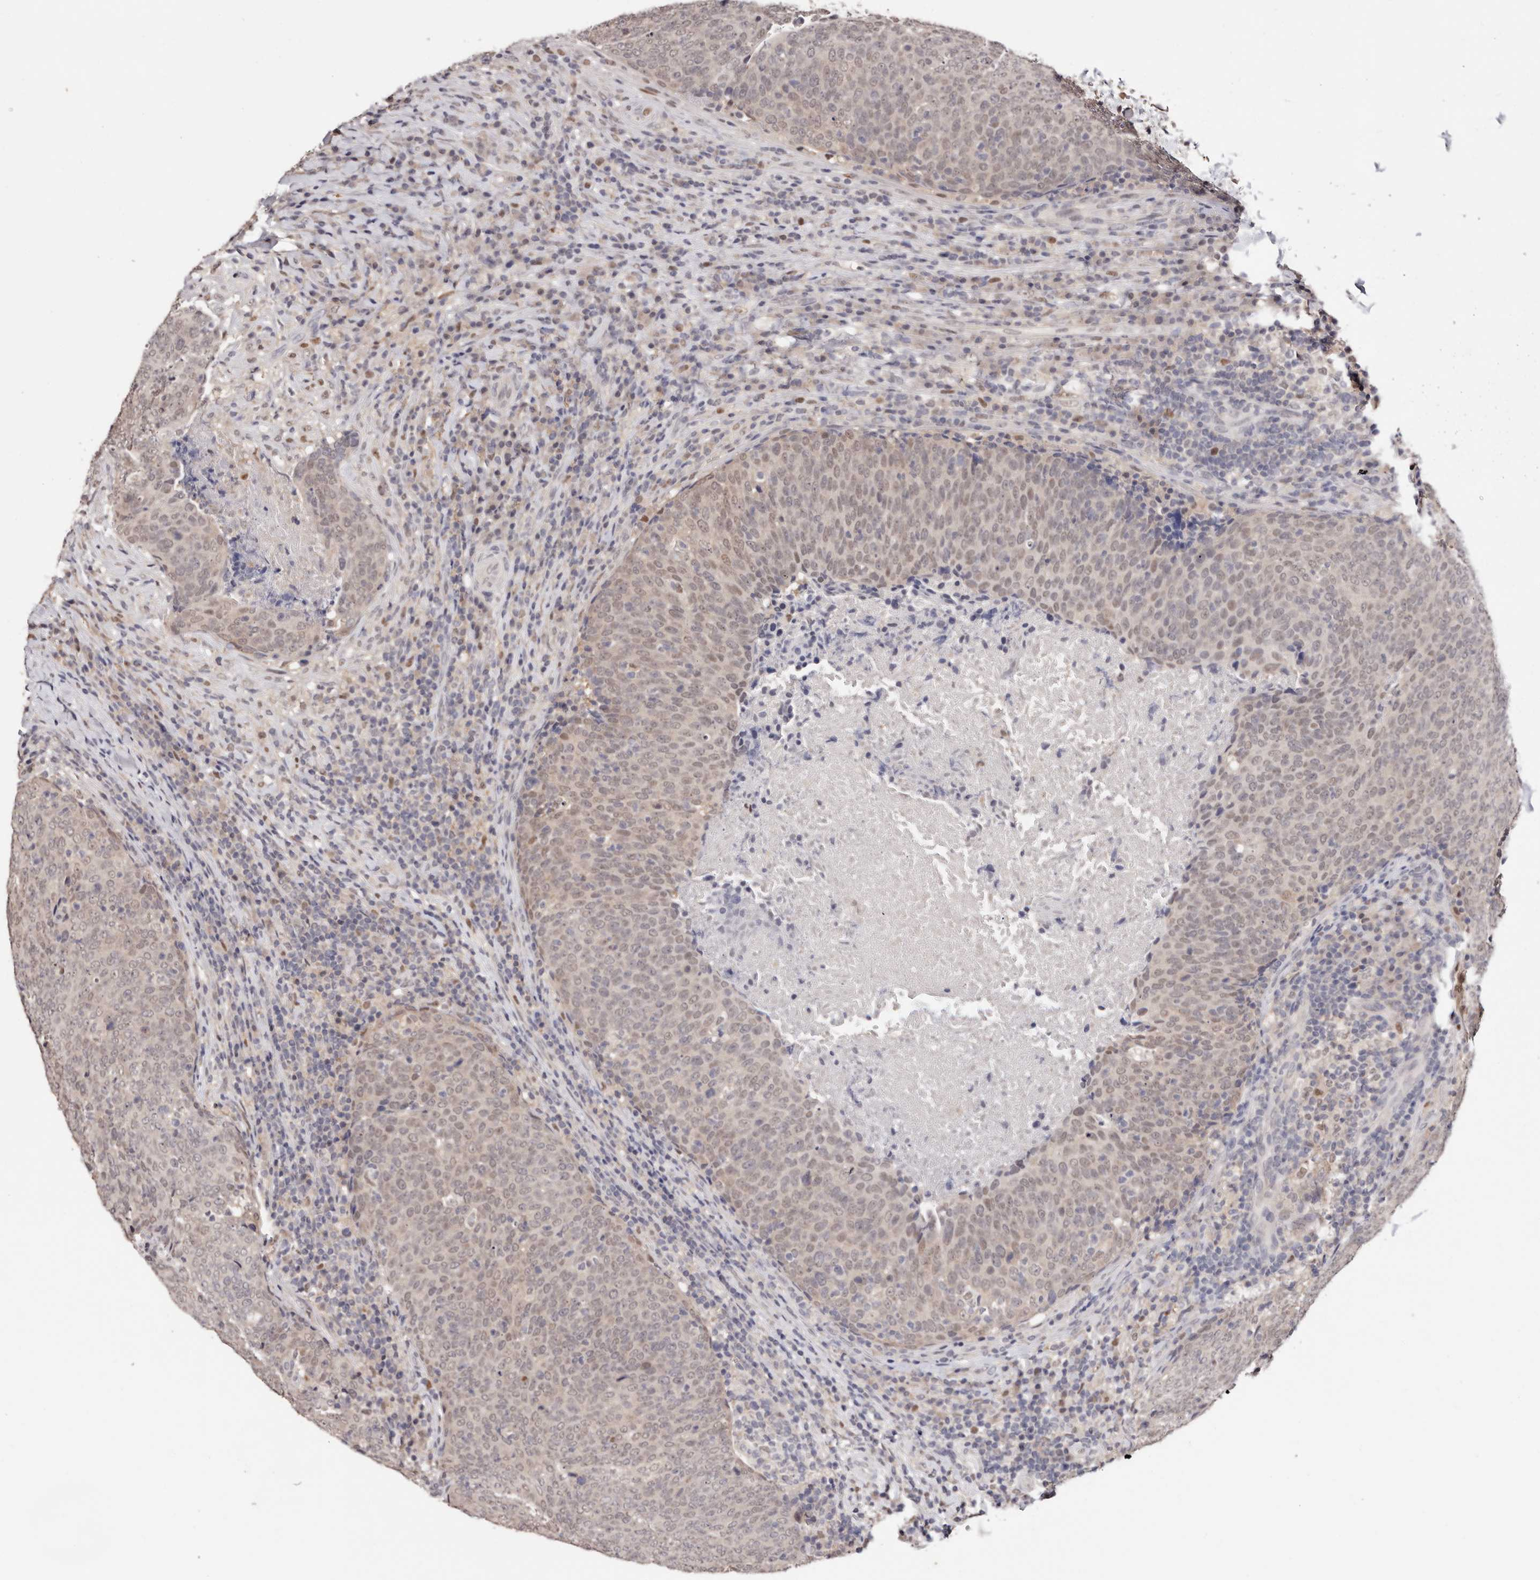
{"staining": {"intensity": "weak", "quantity": ">75%", "location": "nuclear"}, "tissue": "head and neck cancer", "cell_type": "Tumor cells", "image_type": "cancer", "snomed": [{"axis": "morphology", "description": "Squamous cell carcinoma, NOS"}, {"axis": "morphology", "description": "Squamous cell carcinoma, metastatic, NOS"}, {"axis": "topography", "description": "Lymph node"}, {"axis": "topography", "description": "Head-Neck"}], "caption": "DAB immunohistochemical staining of head and neck cancer (metastatic squamous cell carcinoma) displays weak nuclear protein staining in about >75% of tumor cells. The staining is performed using DAB (3,3'-diaminobenzidine) brown chromogen to label protein expression. The nuclei are counter-stained blue using hematoxylin.", "gene": "TYW3", "patient": {"sex": "male", "age": 62}}